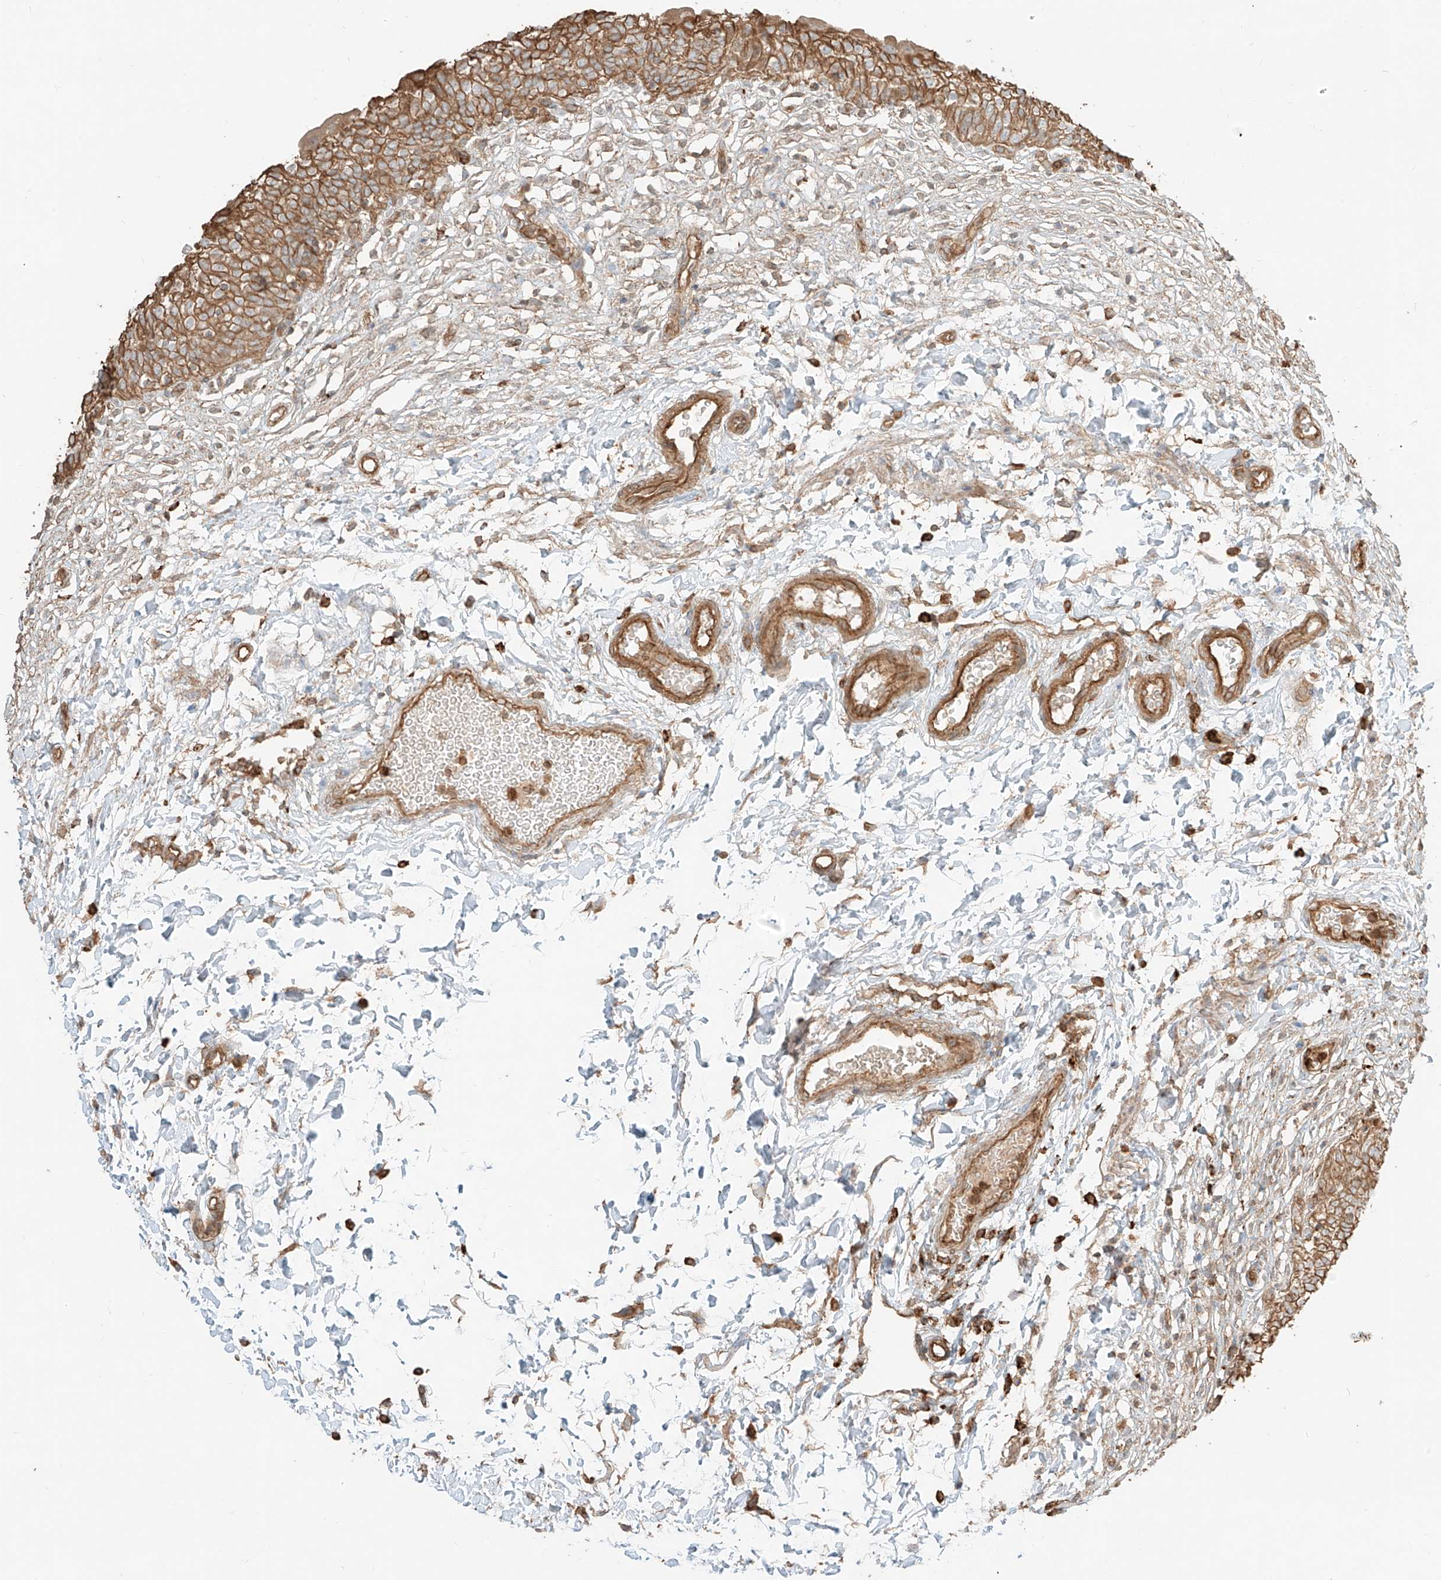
{"staining": {"intensity": "moderate", "quantity": ">75%", "location": "cytoplasmic/membranous"}, "tissue": "urinary bladder", "cell_type": "Urothelial cells", "image_type": "normal", "snomed": [{"axis": "morphology", "description": "Normal tissue, NOS"}, {"axis": "topography", "description": "Urinary bladder"}], "caption": "Immunohistochemical staining of benign urinary bladder displays moderate cytoplasmic/membranous protein expression in about >75% of urothelial cells.", "gene": "CCDC115", "patient": {"sex": "male", "age": 55}}